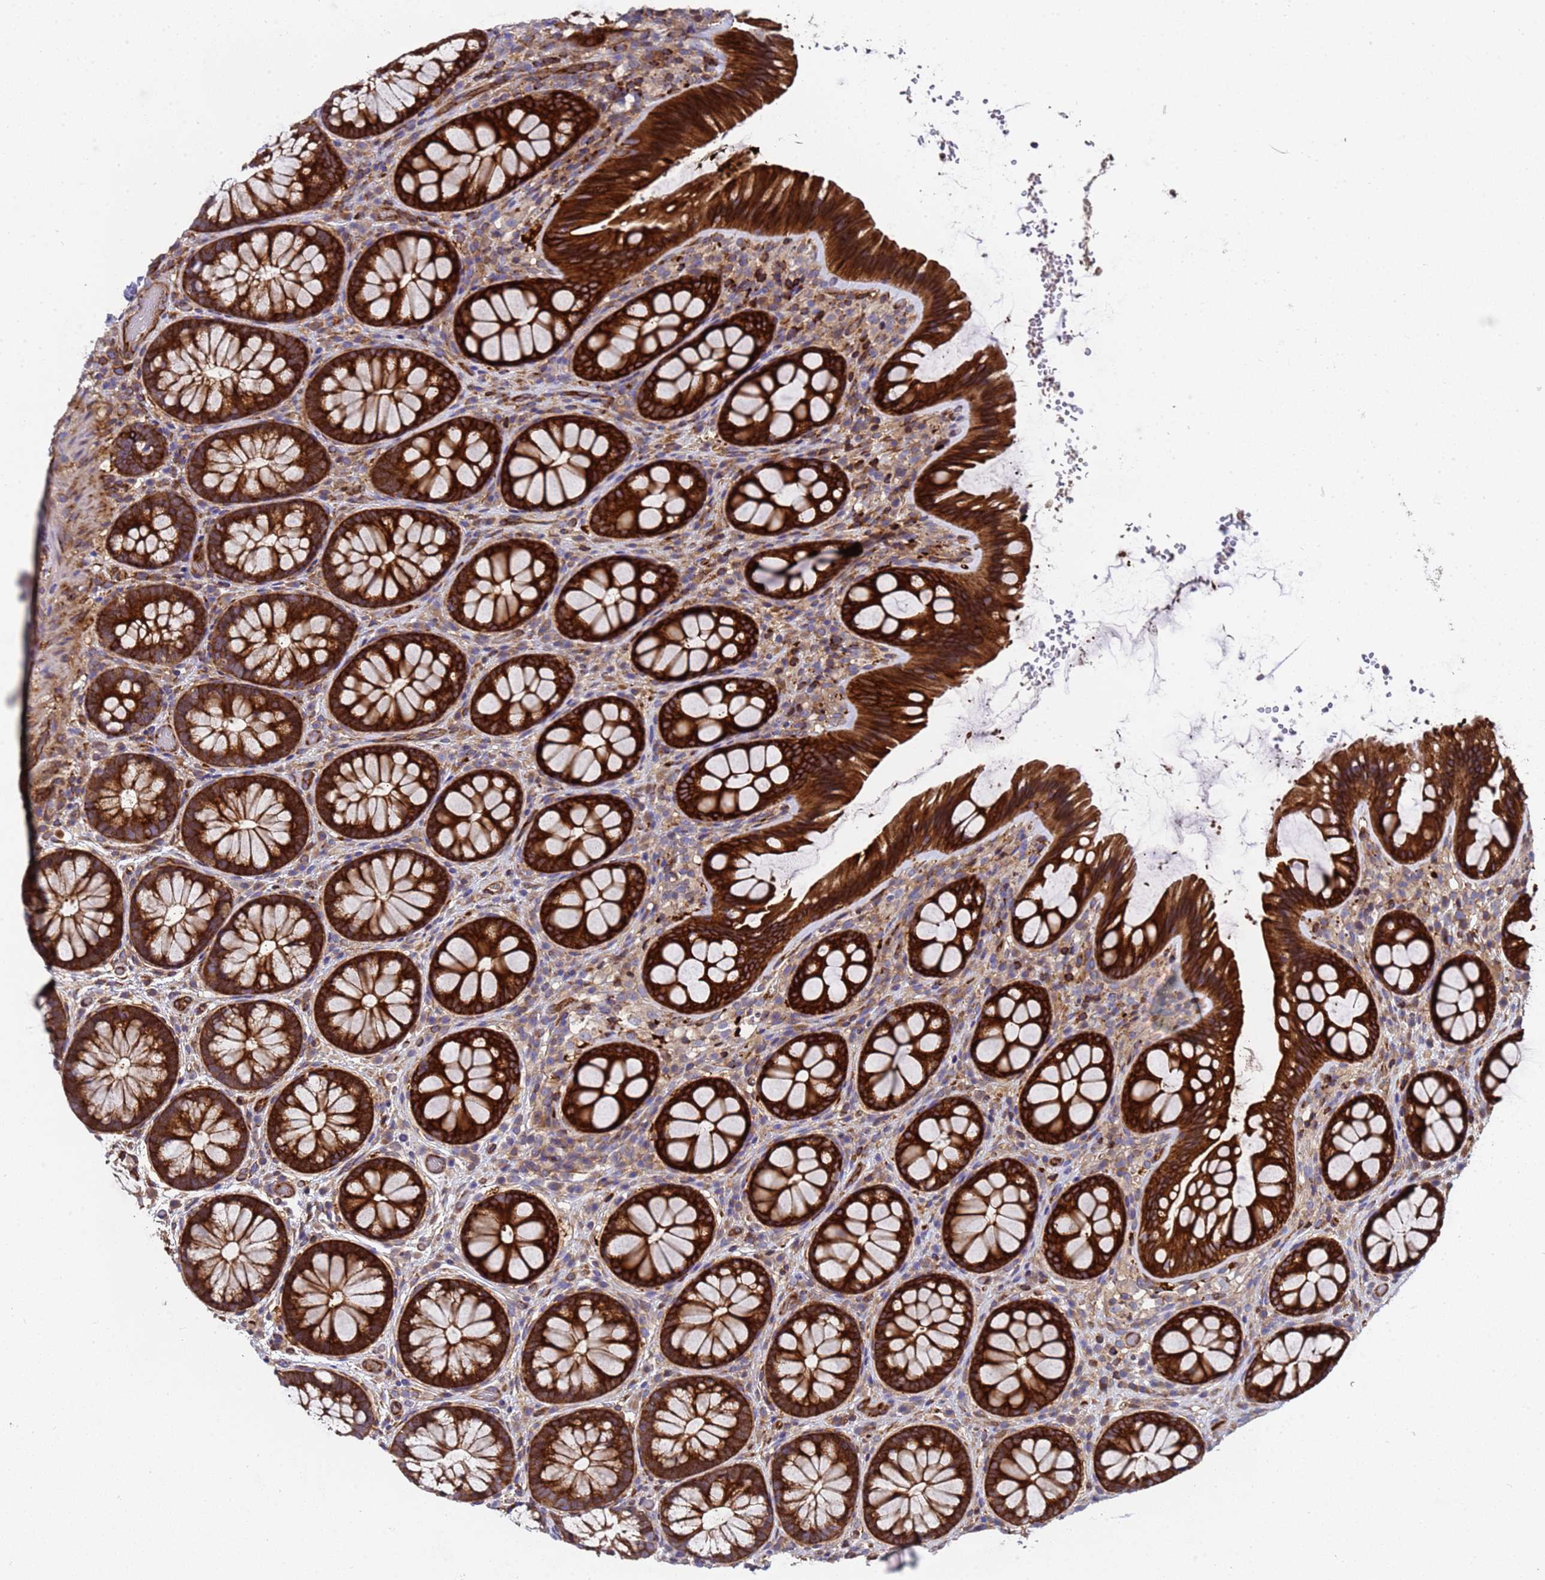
{"staining": {"intensity": "moderate", "quantity": ">75%", "location": "cytoplasmic/membranous"}, "tissue": "colon", "cell_type": "Endothelial cells", "image_type": "normal", "snomed": [{"axis": "morphology", "description": "Normal tissue, NOS"}, {"axis": "topography", "description": "Colon"}], "caption": "Moderate cytoplasmic/membranous expression for a protein is seen in about >75% of endothelial cells of unremarkable colon using IHC.", "gene": "MOCS1", "patient": {"sex": "male", "age": 46}}